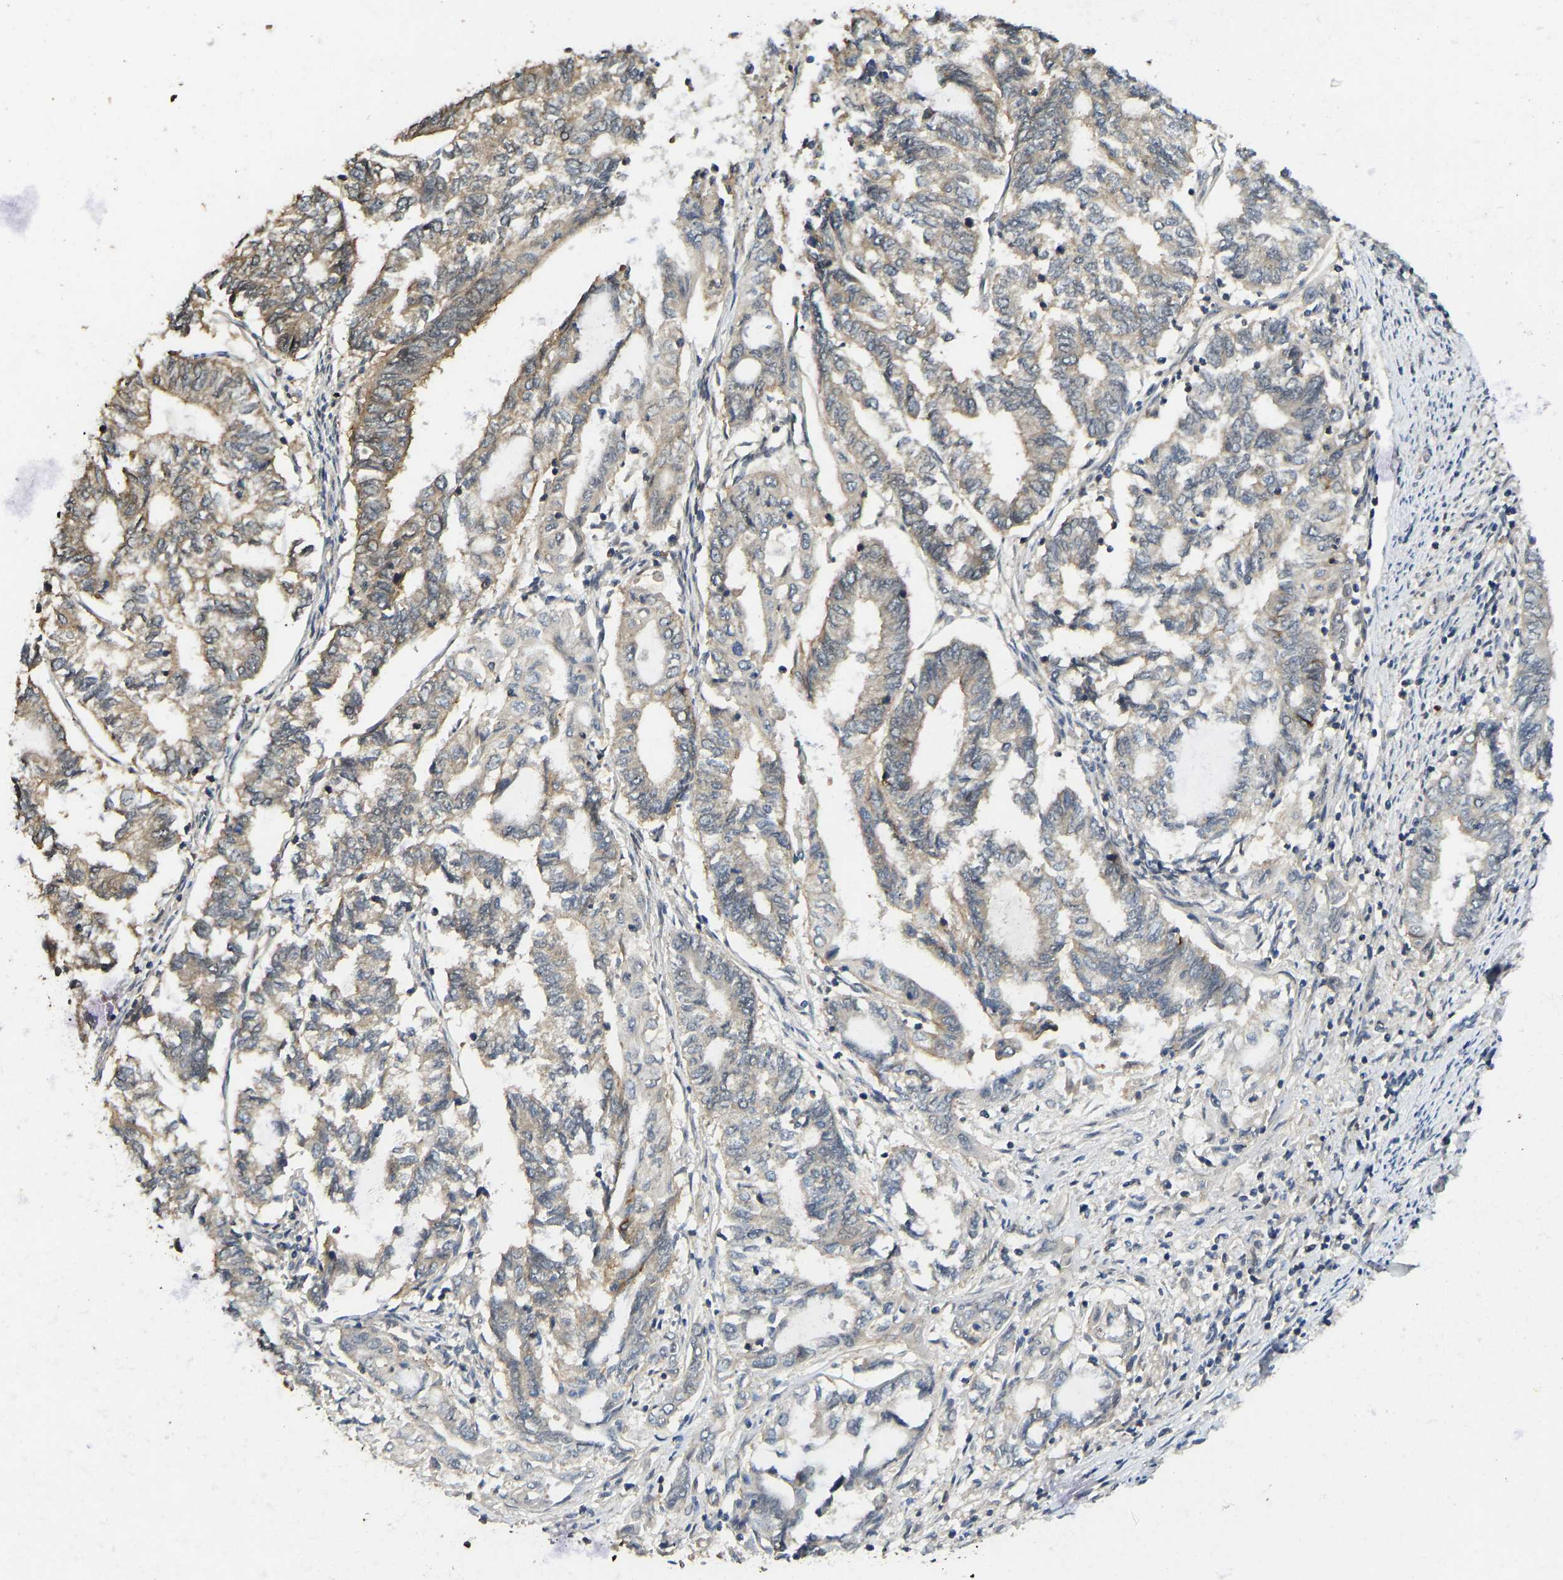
{"staining": {"intensity": "moderate", "quantity": "25%-75%", "location": "cytoplasmic/membranous"}, "tissue": "endometrial cancer", "cell_type": "Tumor cells", "image_type": "cancer", "snomed": [{"axis": "morphology", "description": "Adenocarcinoma, NOS"}, {"axis": "topography", "description": "Uterus"}, {"axis": "topography", "description": "Endometrium"}], "caption": "Protein staining by IHC demonstrates moderate cytoplasmic/membranous positivity in about 25%-75% of tumor cells in endometrial adenocarcinoma.", "gene": "NDRG3", "patient": {"sex": "female", "age": 70}}